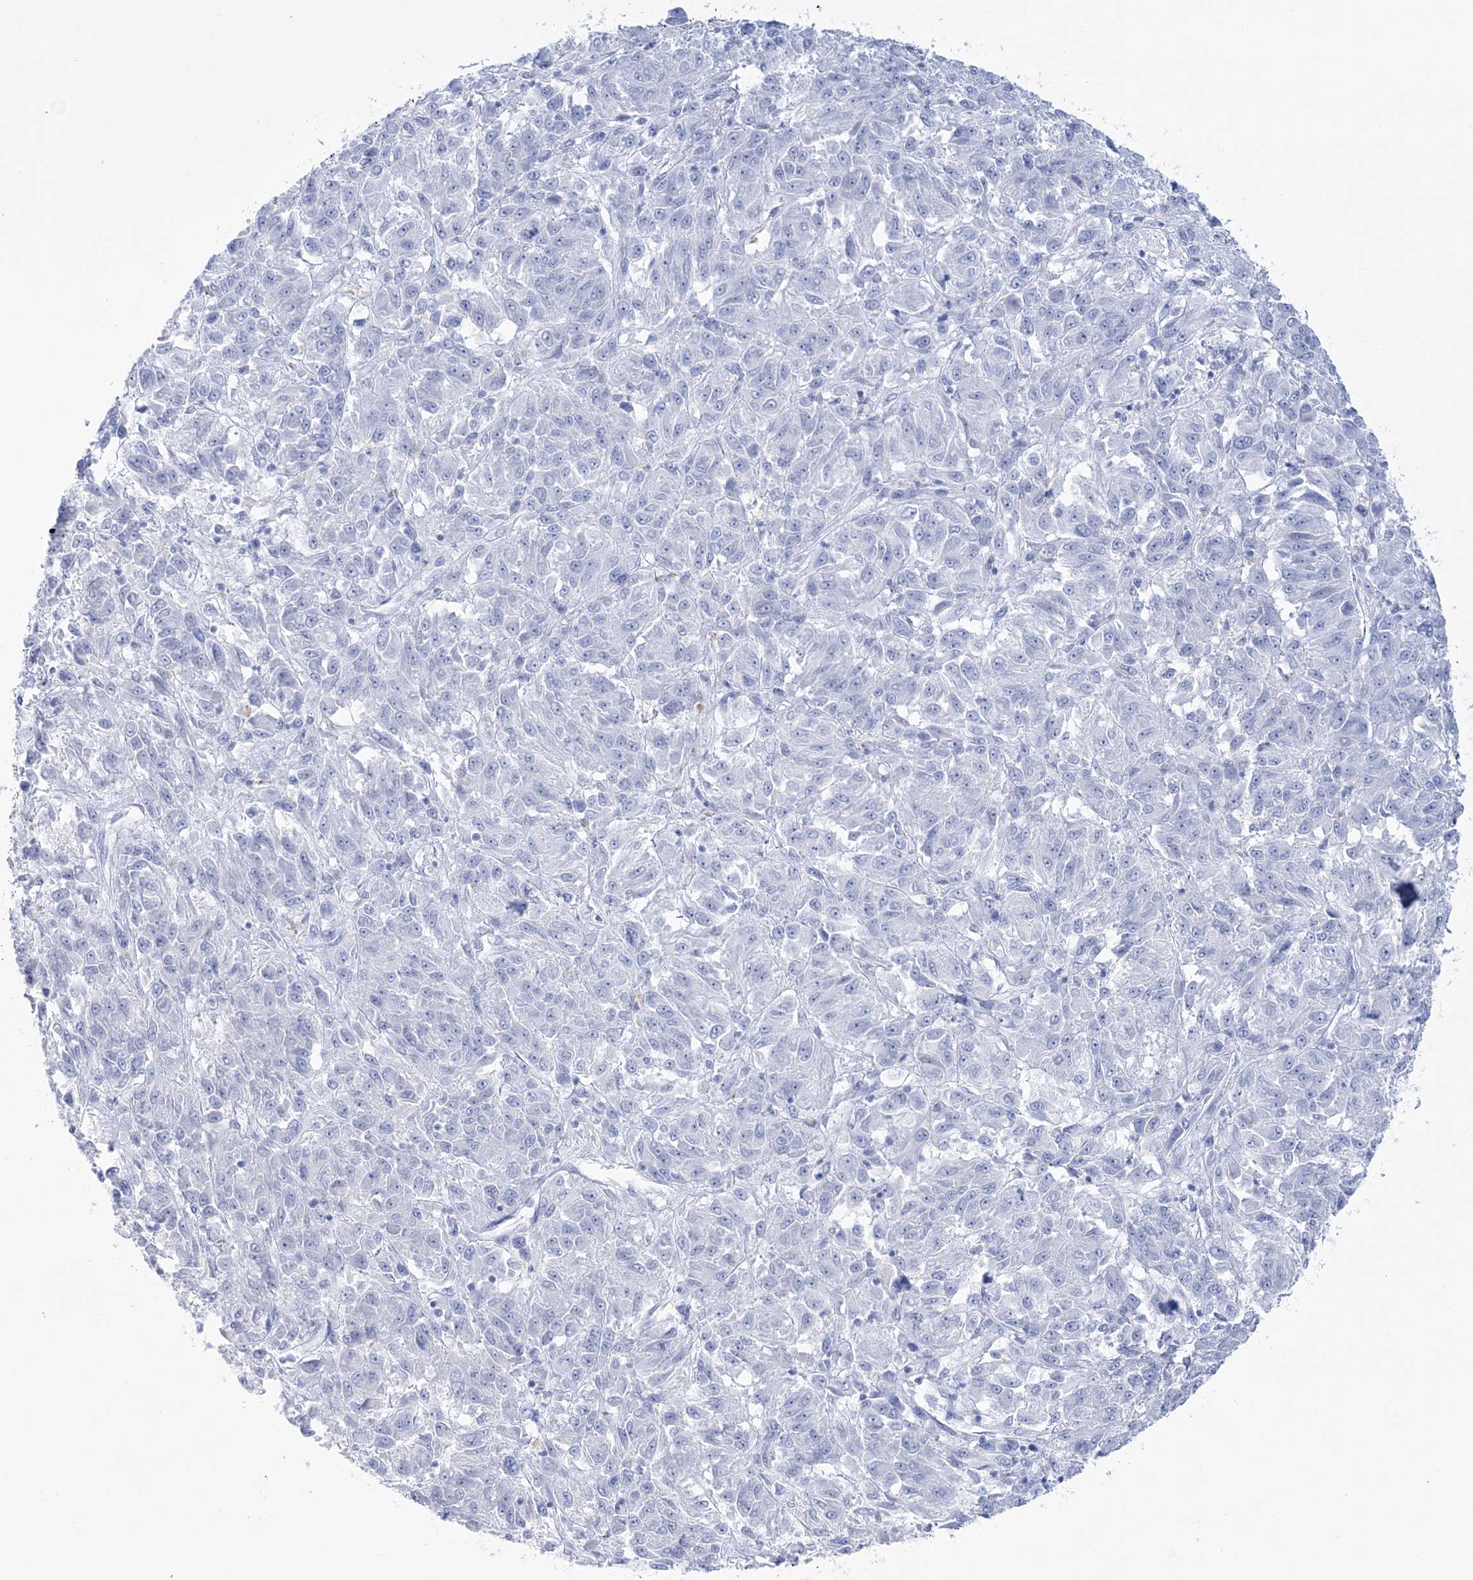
{"staining": {"intensity": "negative", "quantity": "none", "location": "none"}, "tissue": "melanoma", "cell_type": "Tumor cells", "image_type": "cancer", "snomed": [{"axis": "morphology", "description": "Malignant melanoma, Metastatic site"}, {"axis": "topography", "description": "Lung"}], "caption": "Immunohistochemistry (IHC) of human malignant melanoma (metastatic site) demonstrates no staining in tumor cells.", "gene": "RBP2", "patient": {"sex": "male", "age": 64}}